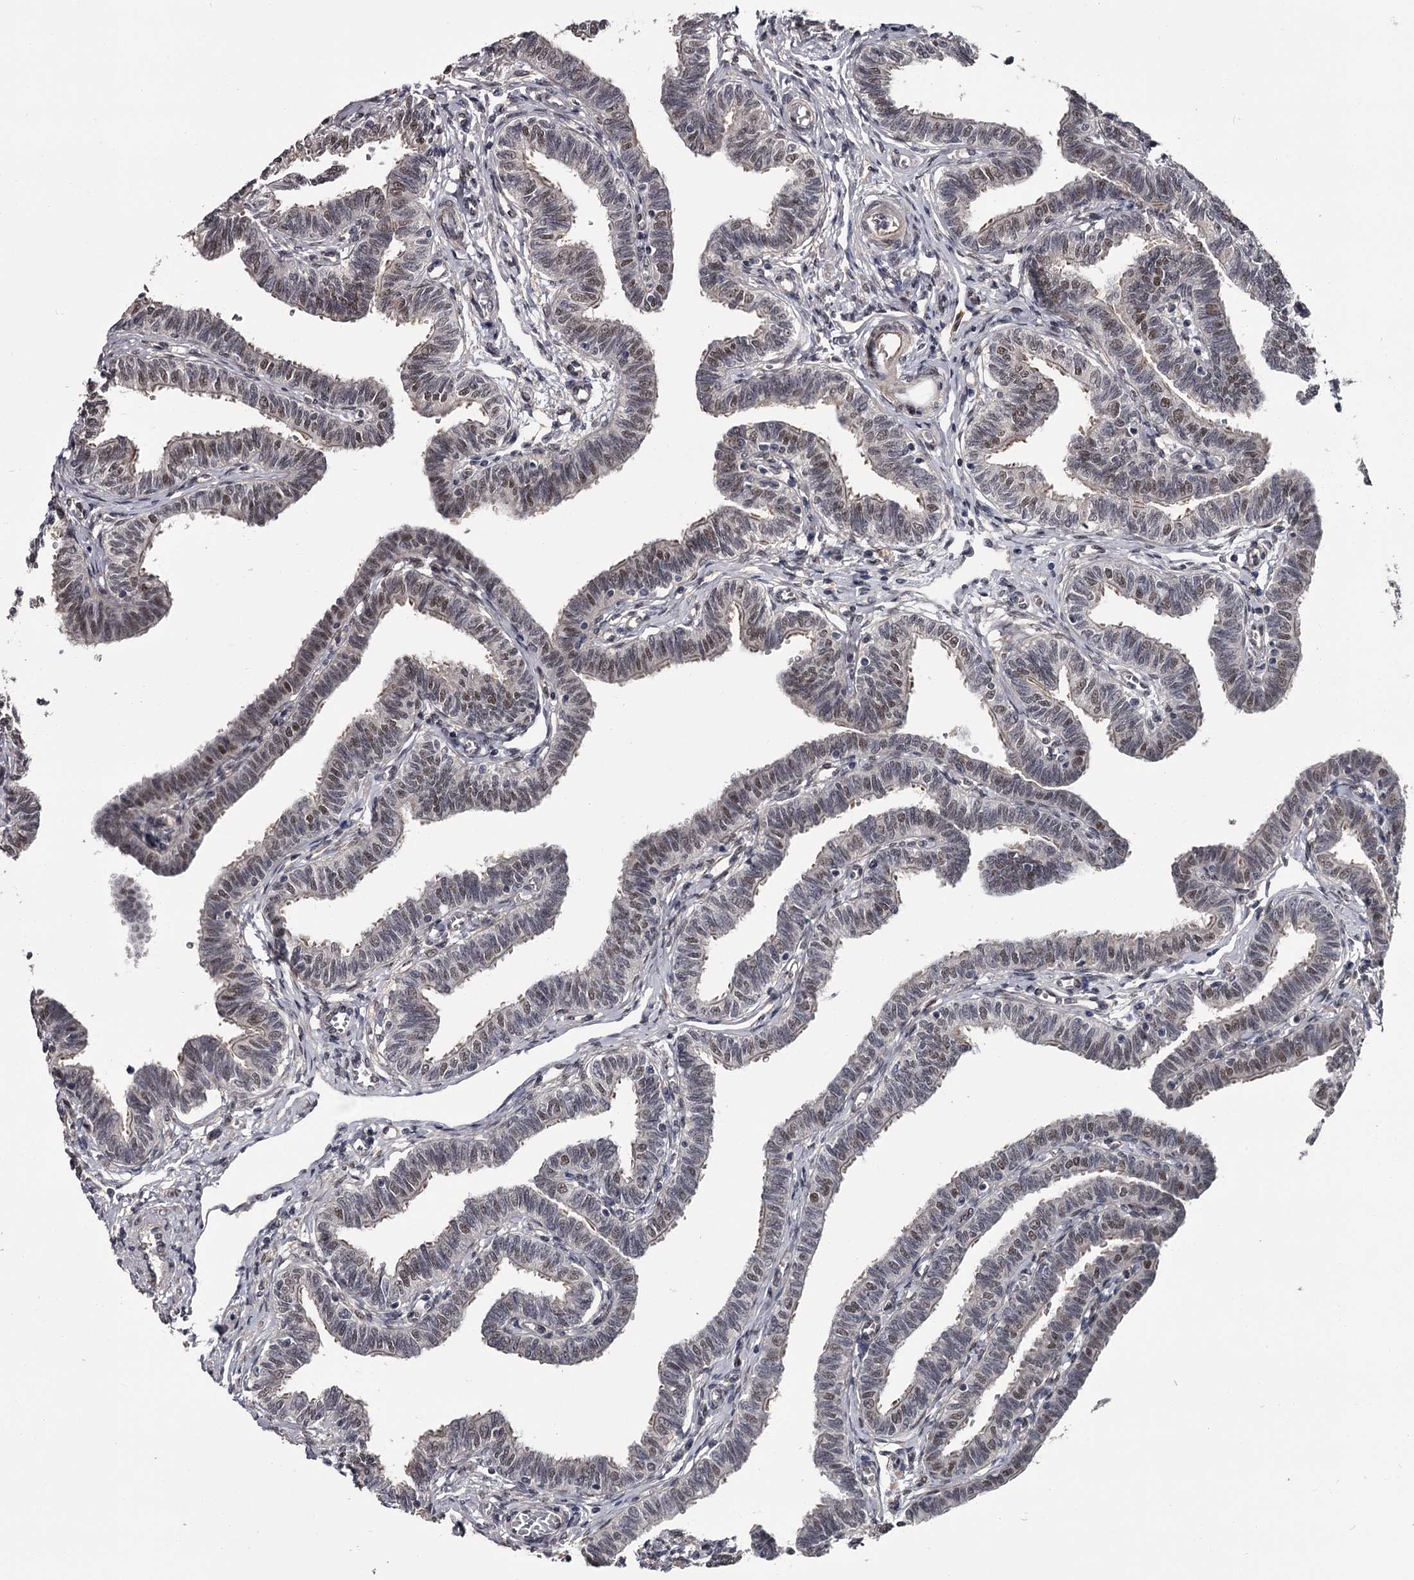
{"staining": {"intensity": "weak", "quantity": ">75%", "location": "nuclear"}, "tissue": "fallopian tube", "cell_type": "Glandular cells", "image_type": "normal", "snomed": [{"axis": "morphology", "description": "Normal tissue, NOS"}, {"axis": "topography", "description": "Fallopian tube"}, {"axis": "topography", "description": "Ovary"}], "caption": "High-power microscopy captured an immunohistochemistry histopathology image of benign fallopian tube, revealing weak nuclear positivity in about >75% of glandular cells. The staining was performed using DAB, with brown indicating positive protein expression. Nuclei are stained blue with hematoxylin.", "gene": "PRPF40B", "patient": {"sex": "female", "age": 23}}